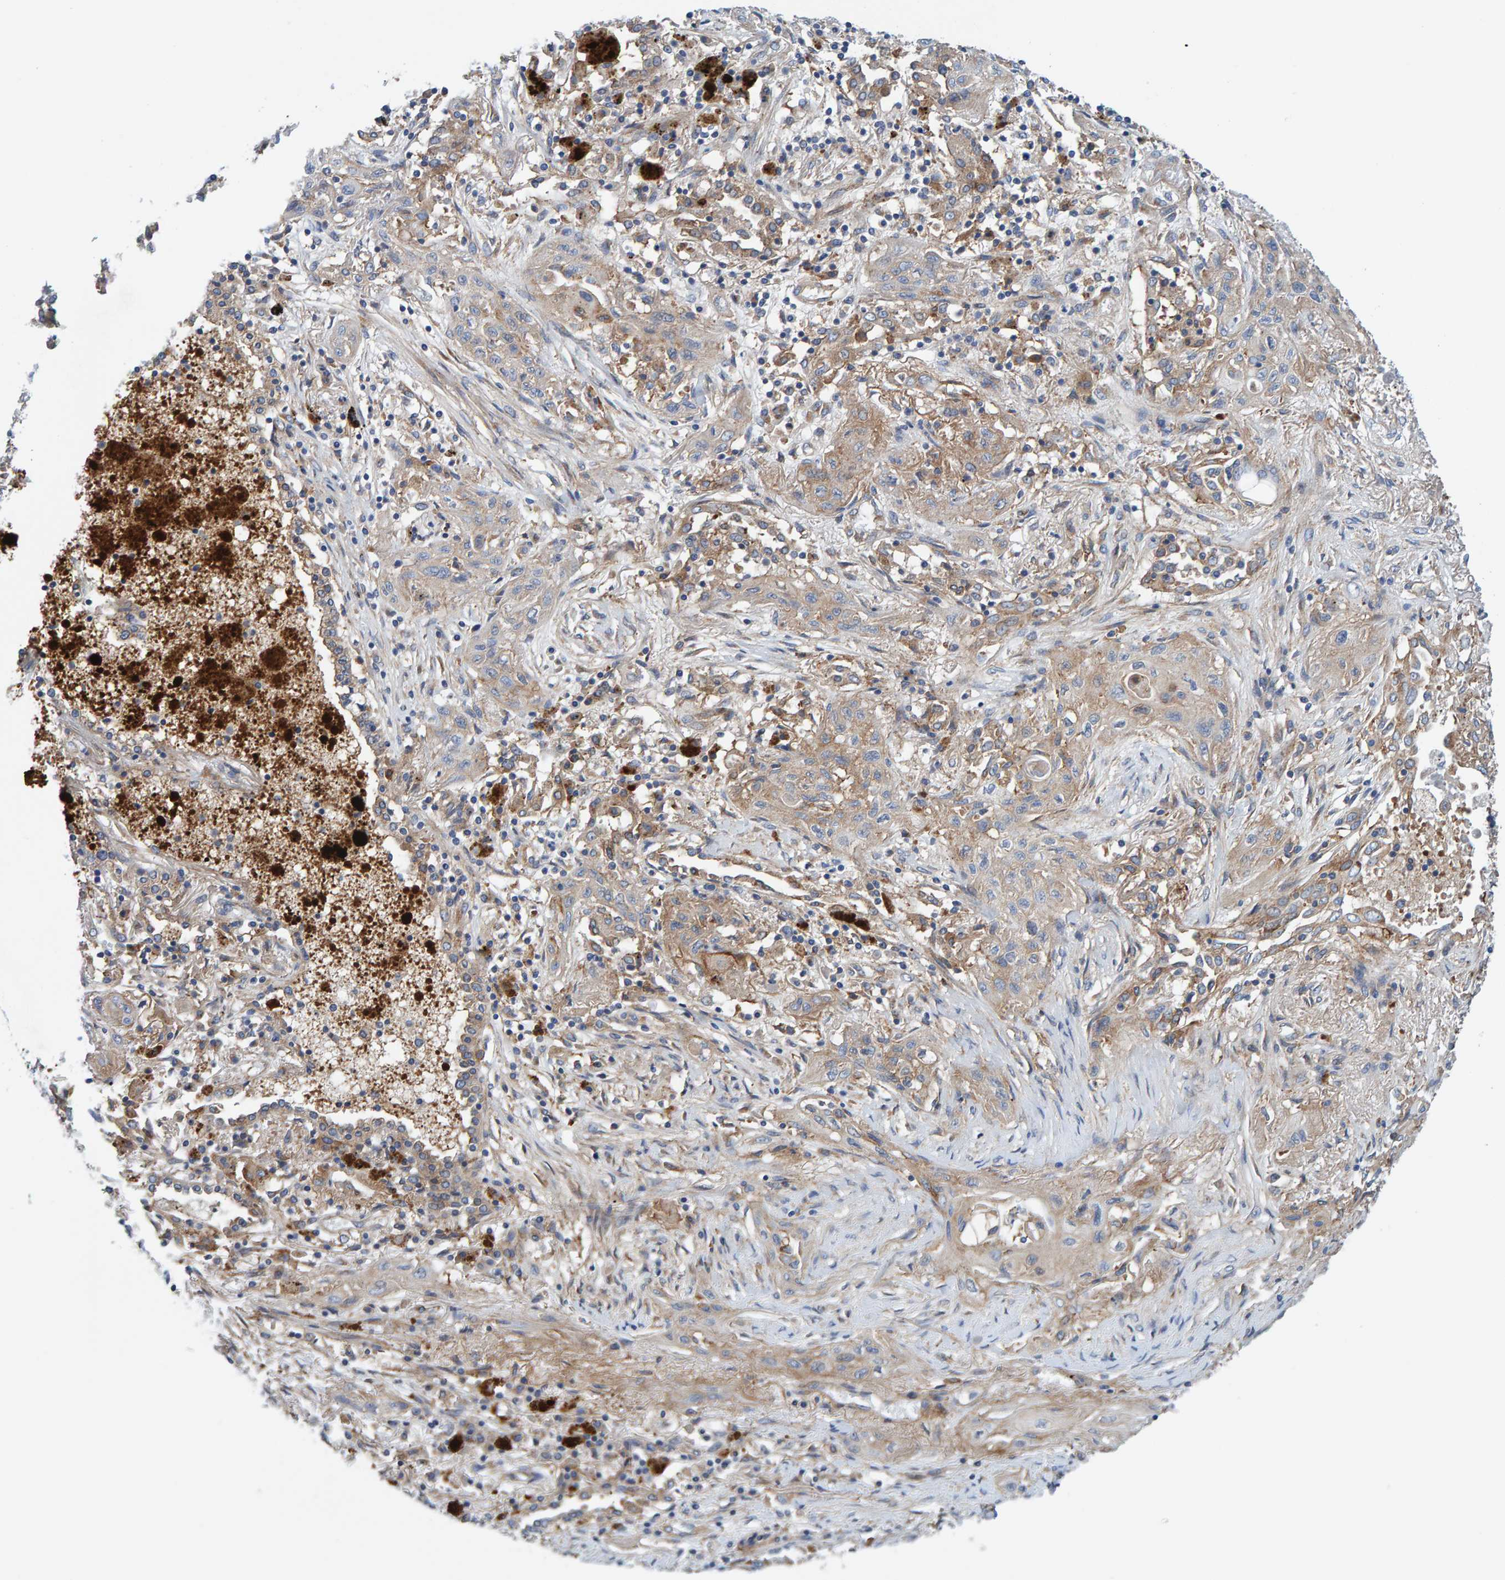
{"staining": {"intensity": "weak", "quantity": ">75%", "location": "cytoplasmic/membranous"}, "tissue": "lung cancer", "cell_type": "Tumor cells", "image_type": "cancer", "snomed": [{"axis": "morphology", "description": "Squamous cell carcinoma, NOS"}, {"axis": "topography", "description": "Lung"}], "caption": "Immunohistochemistry (DAB (3,3'-diaminobenzidine)) staining of human lung squamous cell carcinoma displays weak cytoplasmic/membranous protein staining in approximately >75% of tumor cells. The staining was performed using DAB (3,3'-diaminobenzidine), with brown indicating positive protein expression. Nuclei are stained blue with hematoxylin.", "gene": "MKLN1", "patient": {"sex": "female", "age": 47}}